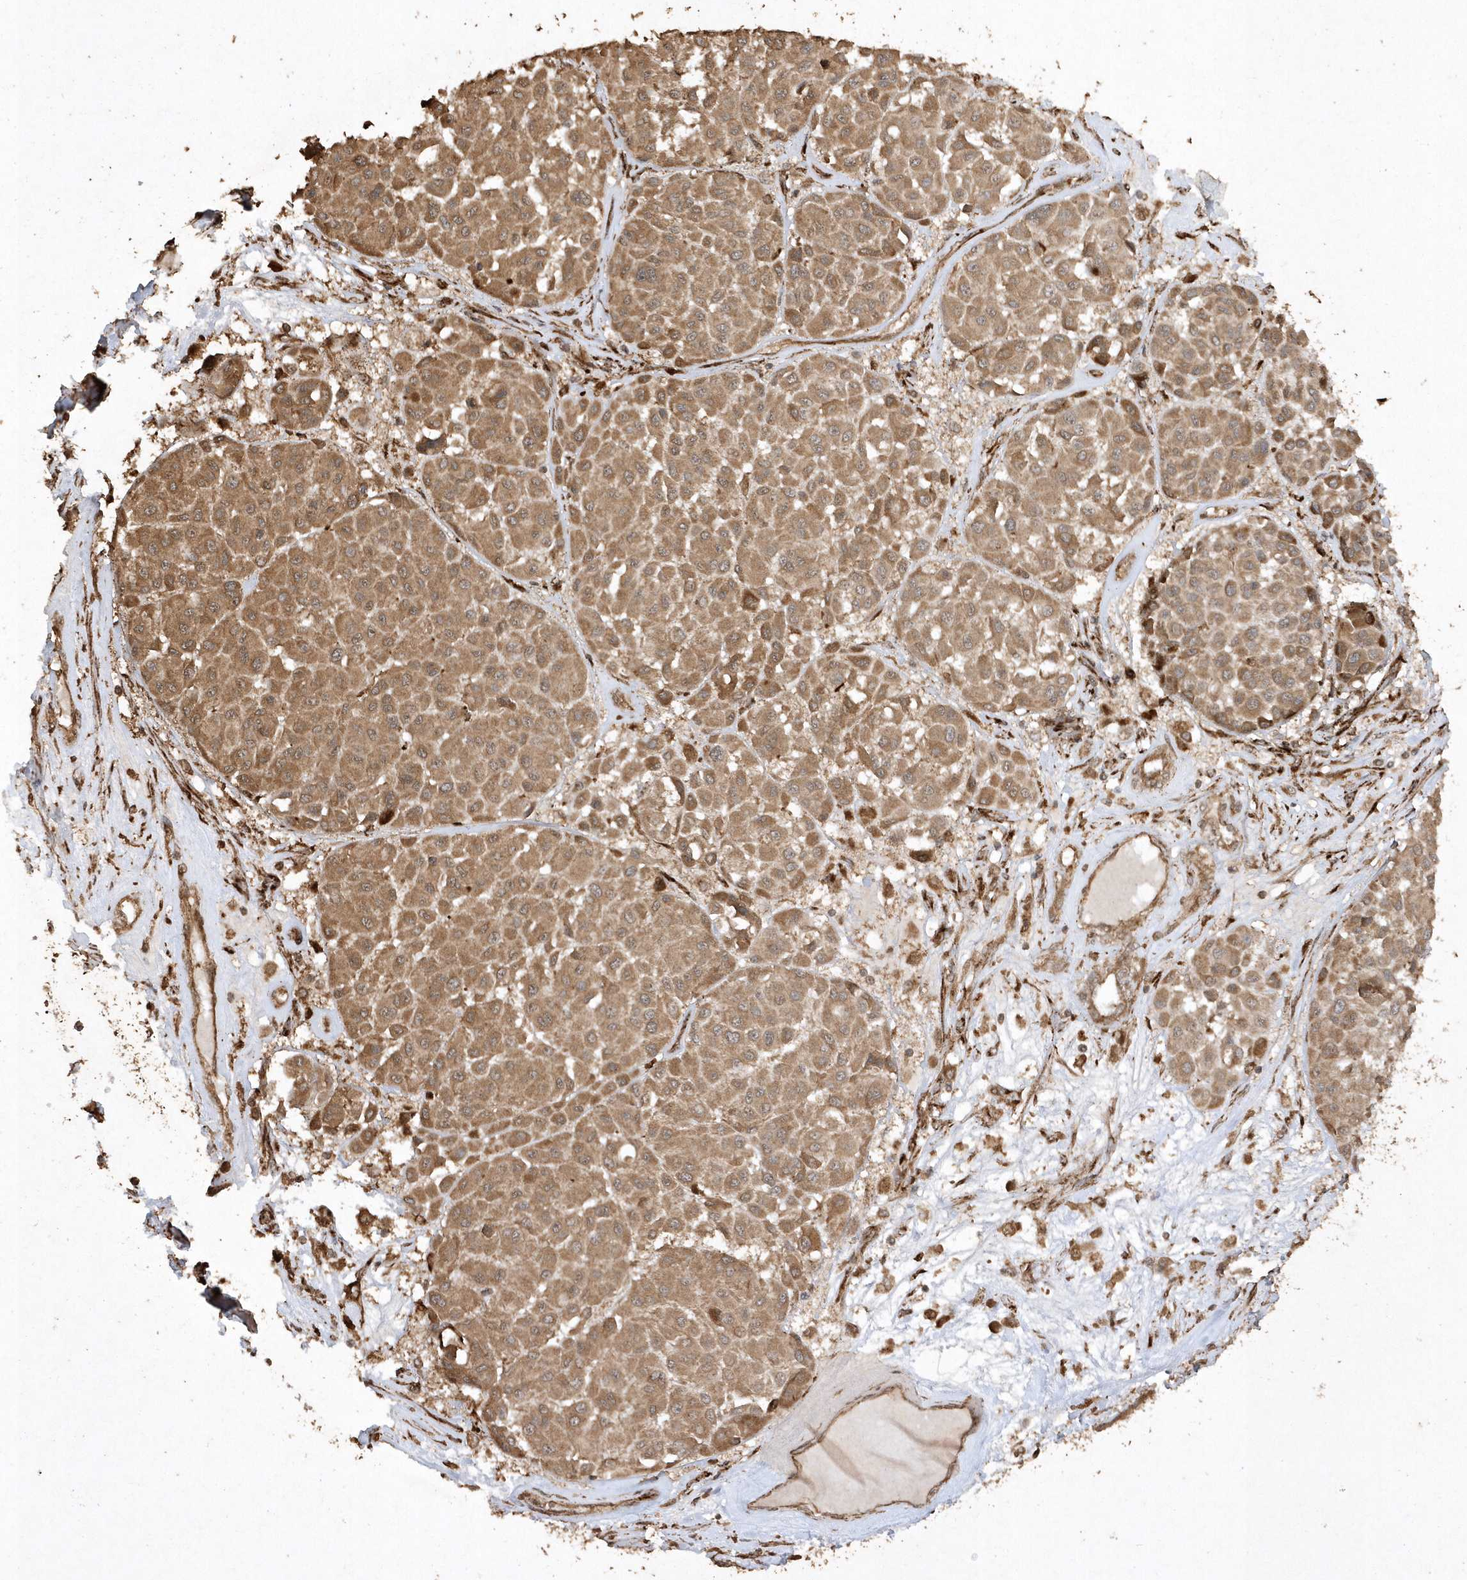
{"staining": {"intensity": "moderate", "quantity": ">75%", "location": "cytoplasmic/membranous"}, "tissue": "melanoma", "cell_type": "Tumor cells", "image_type": "cancer", "snomed": [{"axis": "morphology", "description": "Malignant melanoma, Metastatic site"}, {"axis": "topography", "description": "Soft tissue"}], "caption": "Immunohistochemical staining of human melanoma reveals moderate cytoplasmic/membranous protein staining in approximately >75% of tumor cells.", "gene": "AVPI1", "patient": {"sex": "male", "age": 41}}